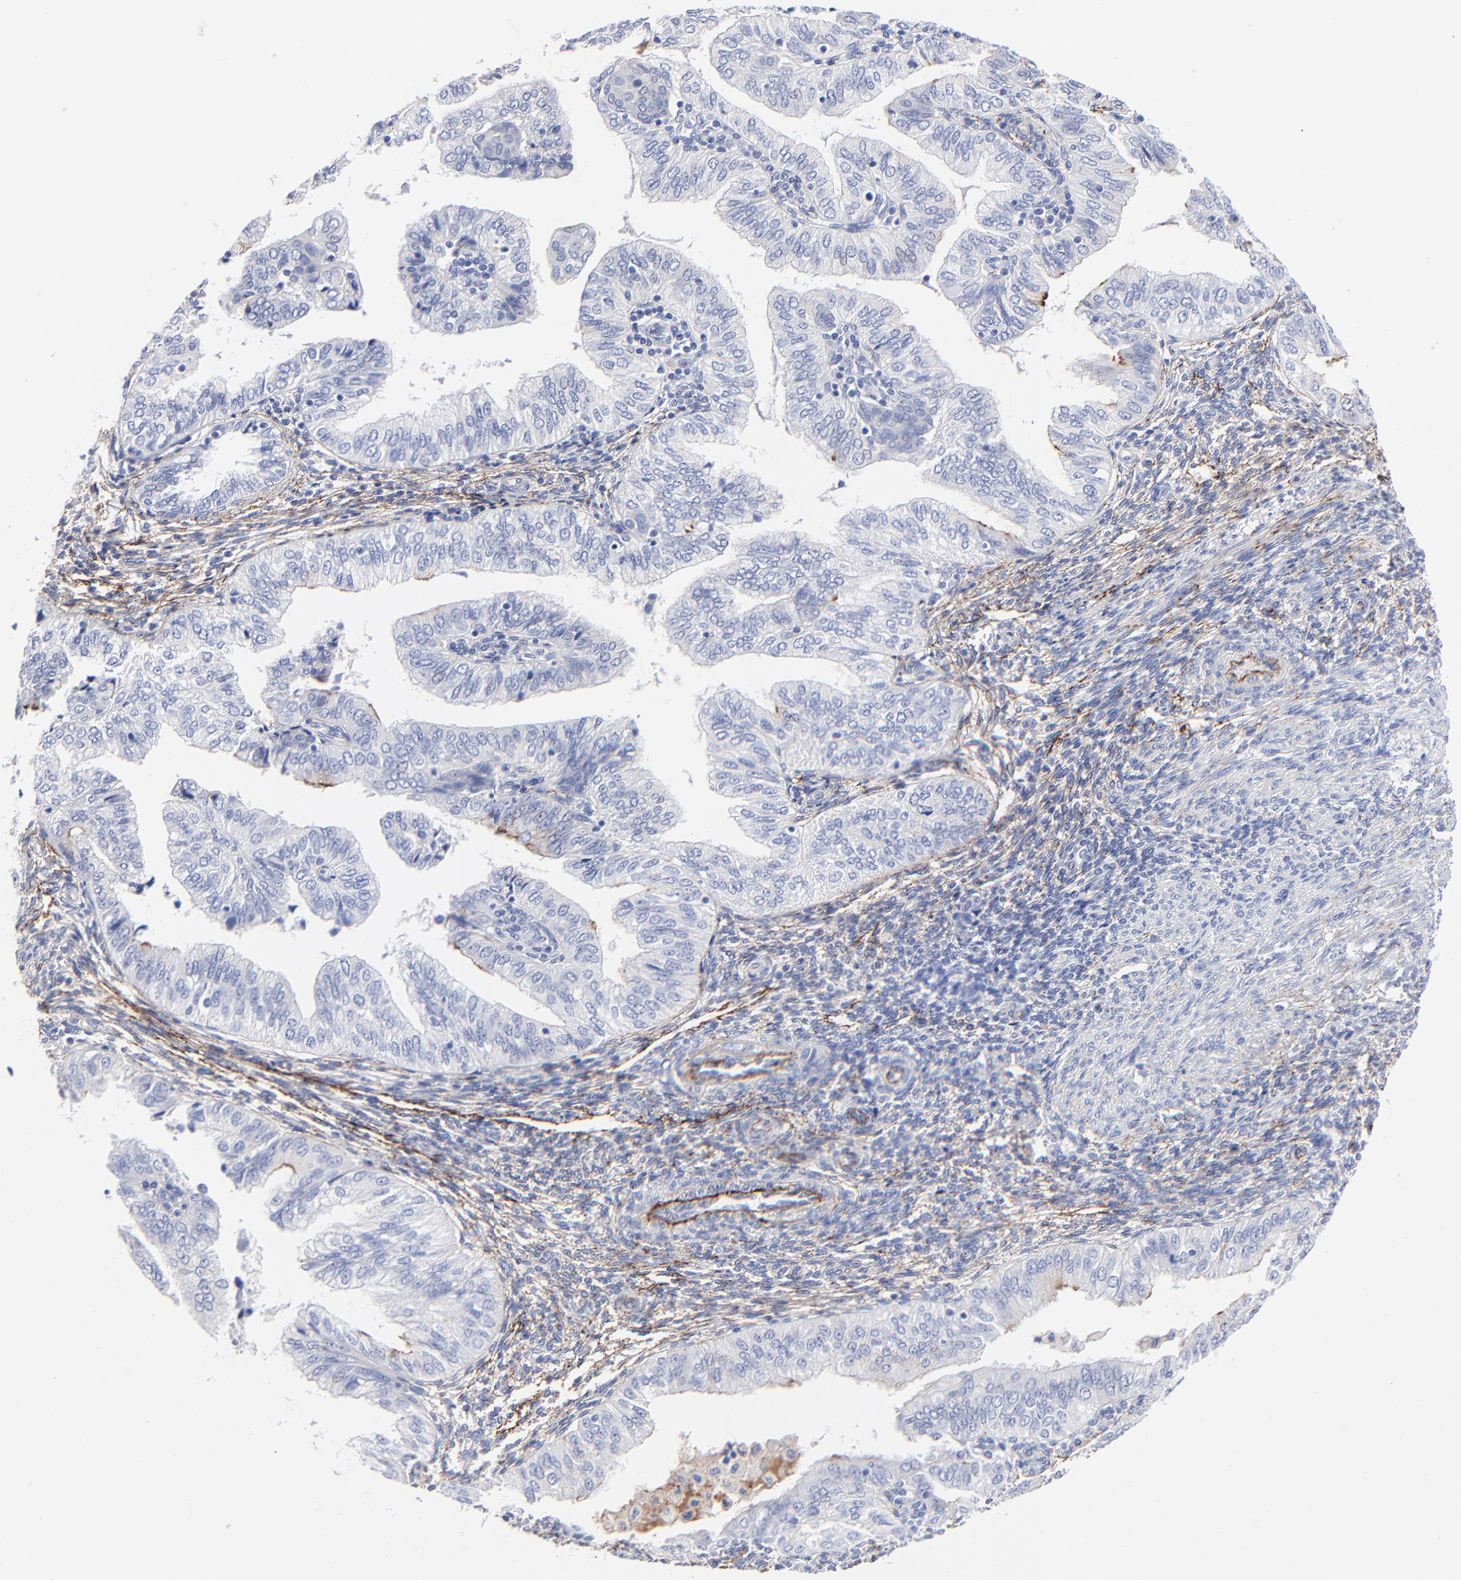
{"staining": {"intensity": "negative", "quantity": "none", "location": "none"}, "tissue": "endometrial cancer", "cell_type": "Tumor cells", "image_type": "cancer", "snomed": [{"axis": "morphology", "description": "Adenocarcinoma, NOS"}, {"axis": "topography", "description": "Endometrium"}], "caption": "The micrograph shows no significant positivity in tumor cells of adenocarcinoma (endometrial). (IHC, brightfield microscopy, high magnification).", "gene": "FBLN2", "patient": {"sex": "female", "age": 51}}